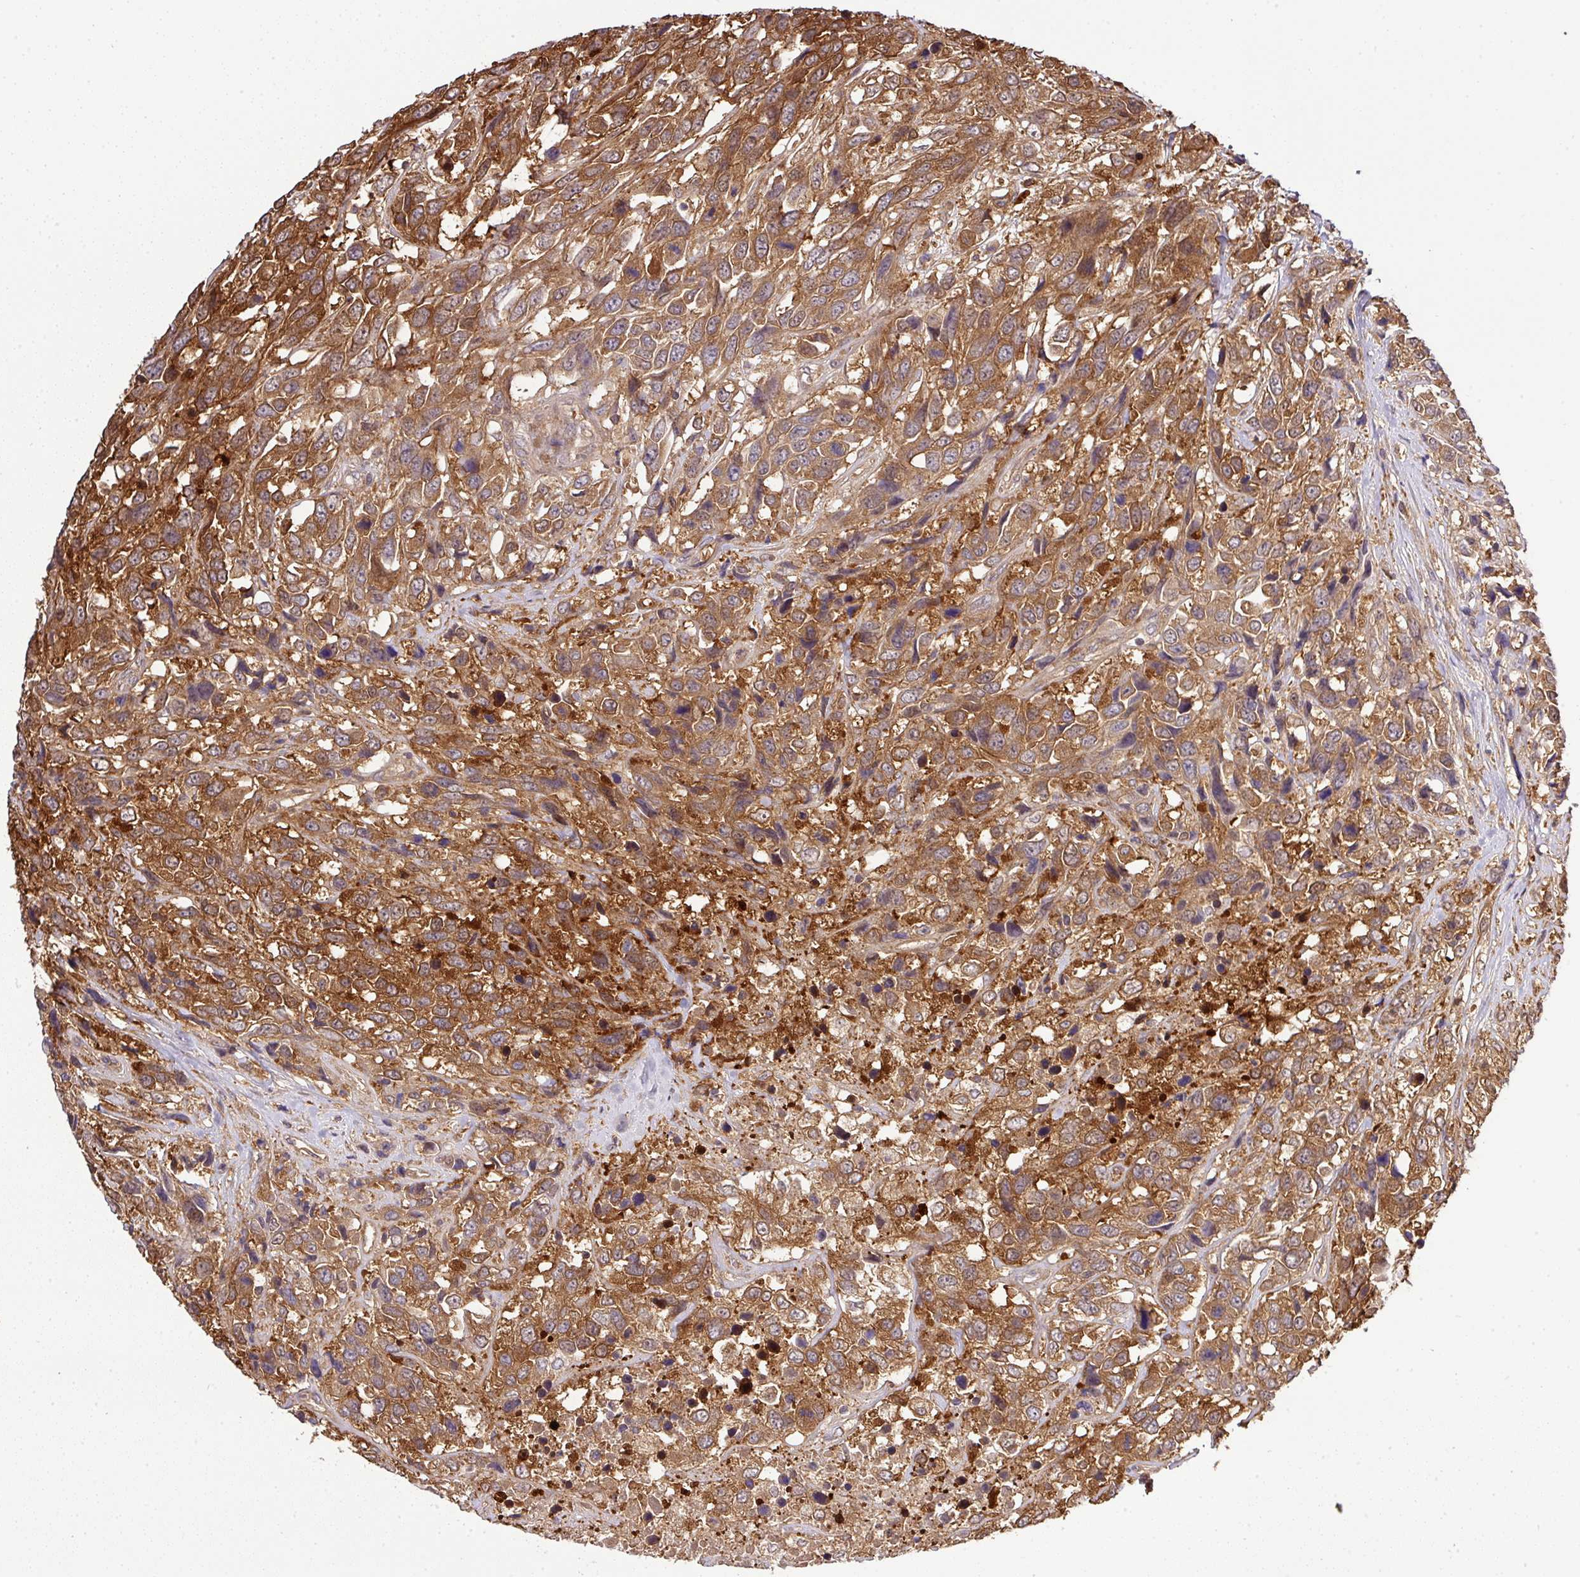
{"staining": {"intensity": "moderate", "quantity": ">75%", "location": "cytoplasmic/membranous"}, "tissue": "urothelial cancer", "cell_type": "Tumor cells", "image_type": "cancer", "snomed": [{"axis": "morphology", "description": "Urothelial carcinoma, High grade"}, {"axis": "topography", "description": "Urinary bladder"}], "caption": "DAB (3,3'-diaminobenzidine) immunohistochemical staining of human urothelial cancer displays moderate cytoplasmic/membranous protein expression in about >75% of tumor cells.", "gene": "TMEM107", "patient": {"sex": "female", "age": 70}}